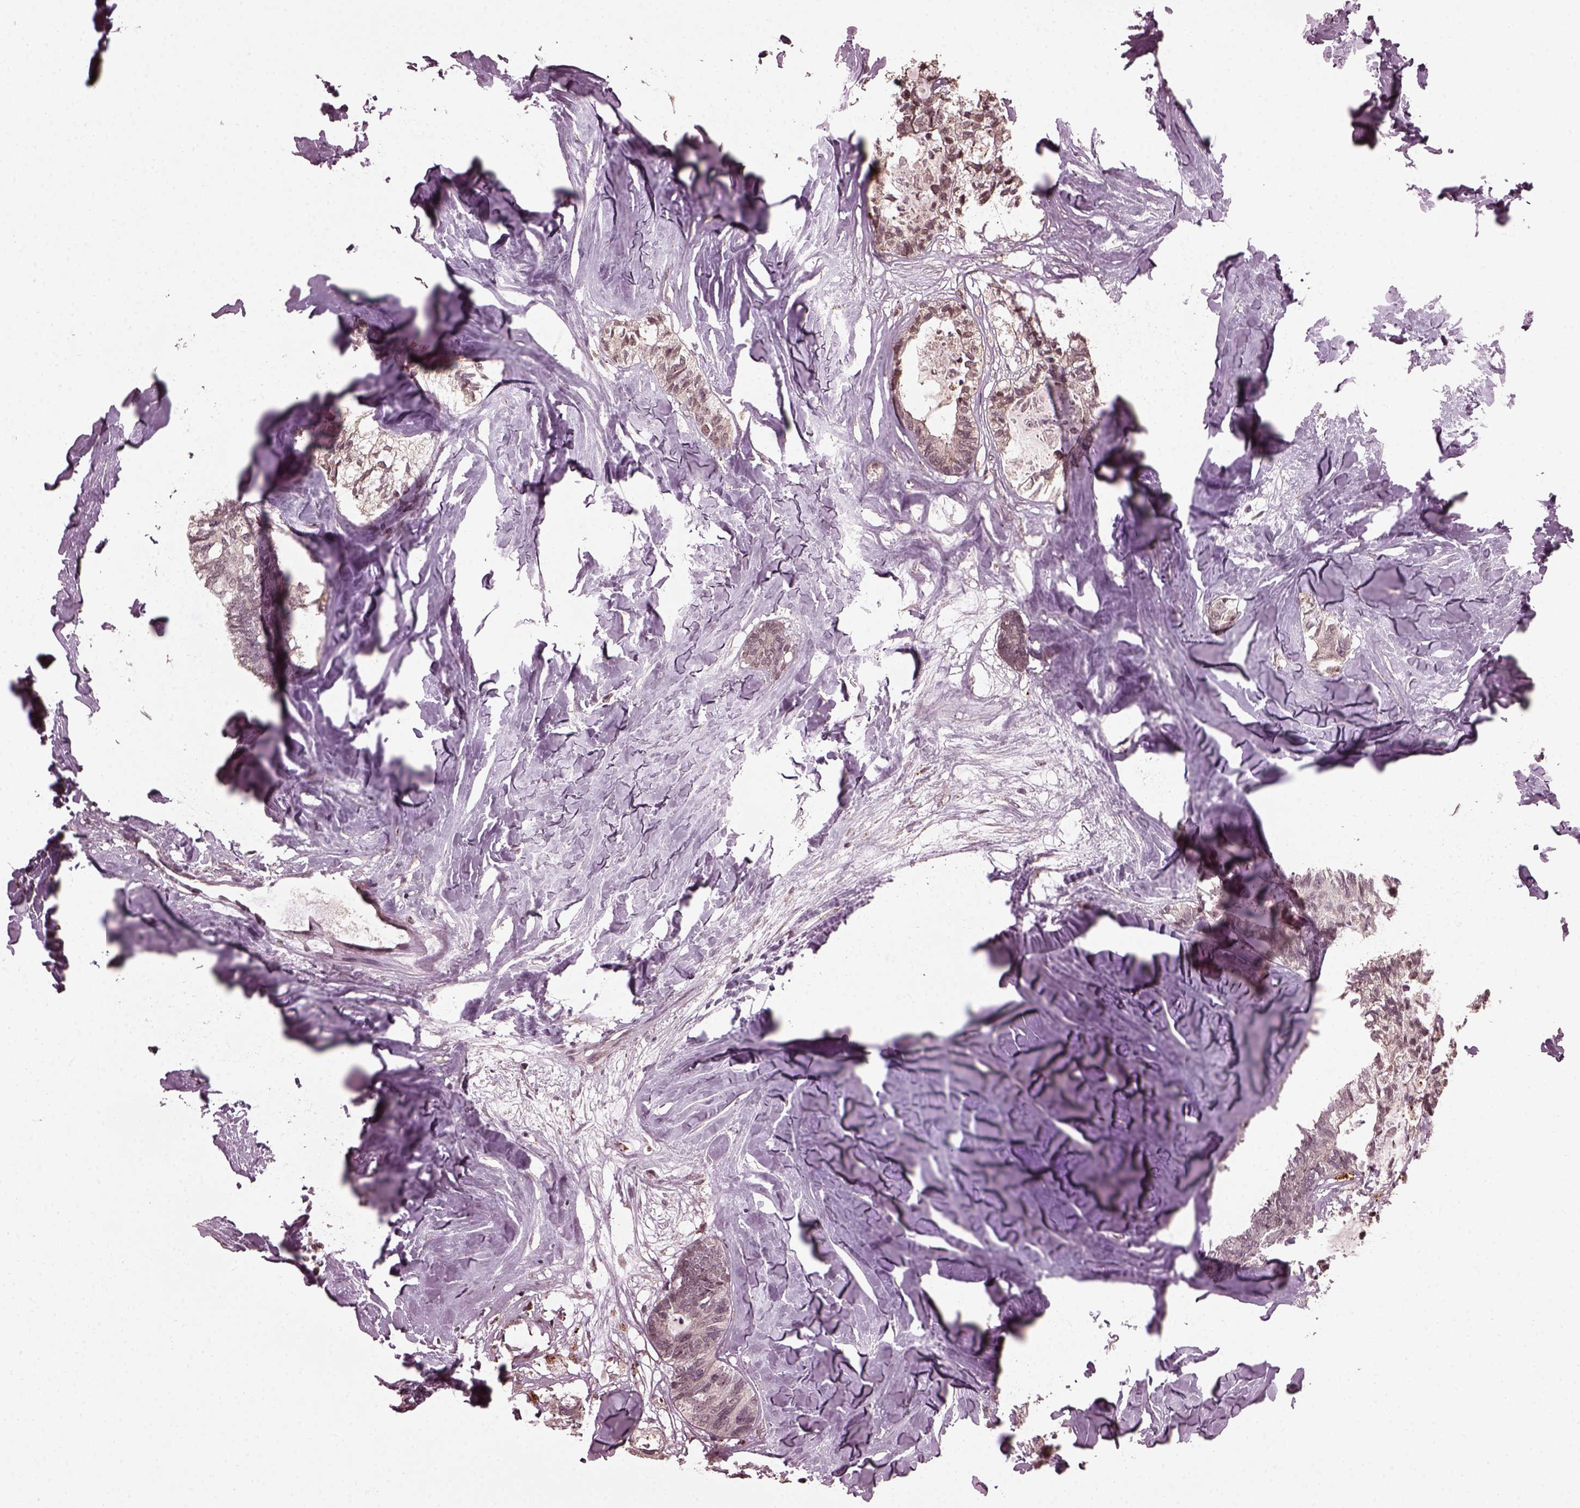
{"staining": {"intensity": "negative", "quantity": "none", "location": "none"}, "tissue": "colorectal cancer", "cell_type": "Tumor cells", "image_type": "cancer", "snomed": [{"axis": "morphology", "description": "Adenocarcinoma, NOS"}, {"axis": "topography", "description": "Colon"}, {"axis": "topography", "description": "Rectum"}], "caption": "Tumor cells are negative for protein expression in human colorectal adenocarcinoma.", "gene": "RUFY3", "patient": {"sex": "male", "age": 57}}